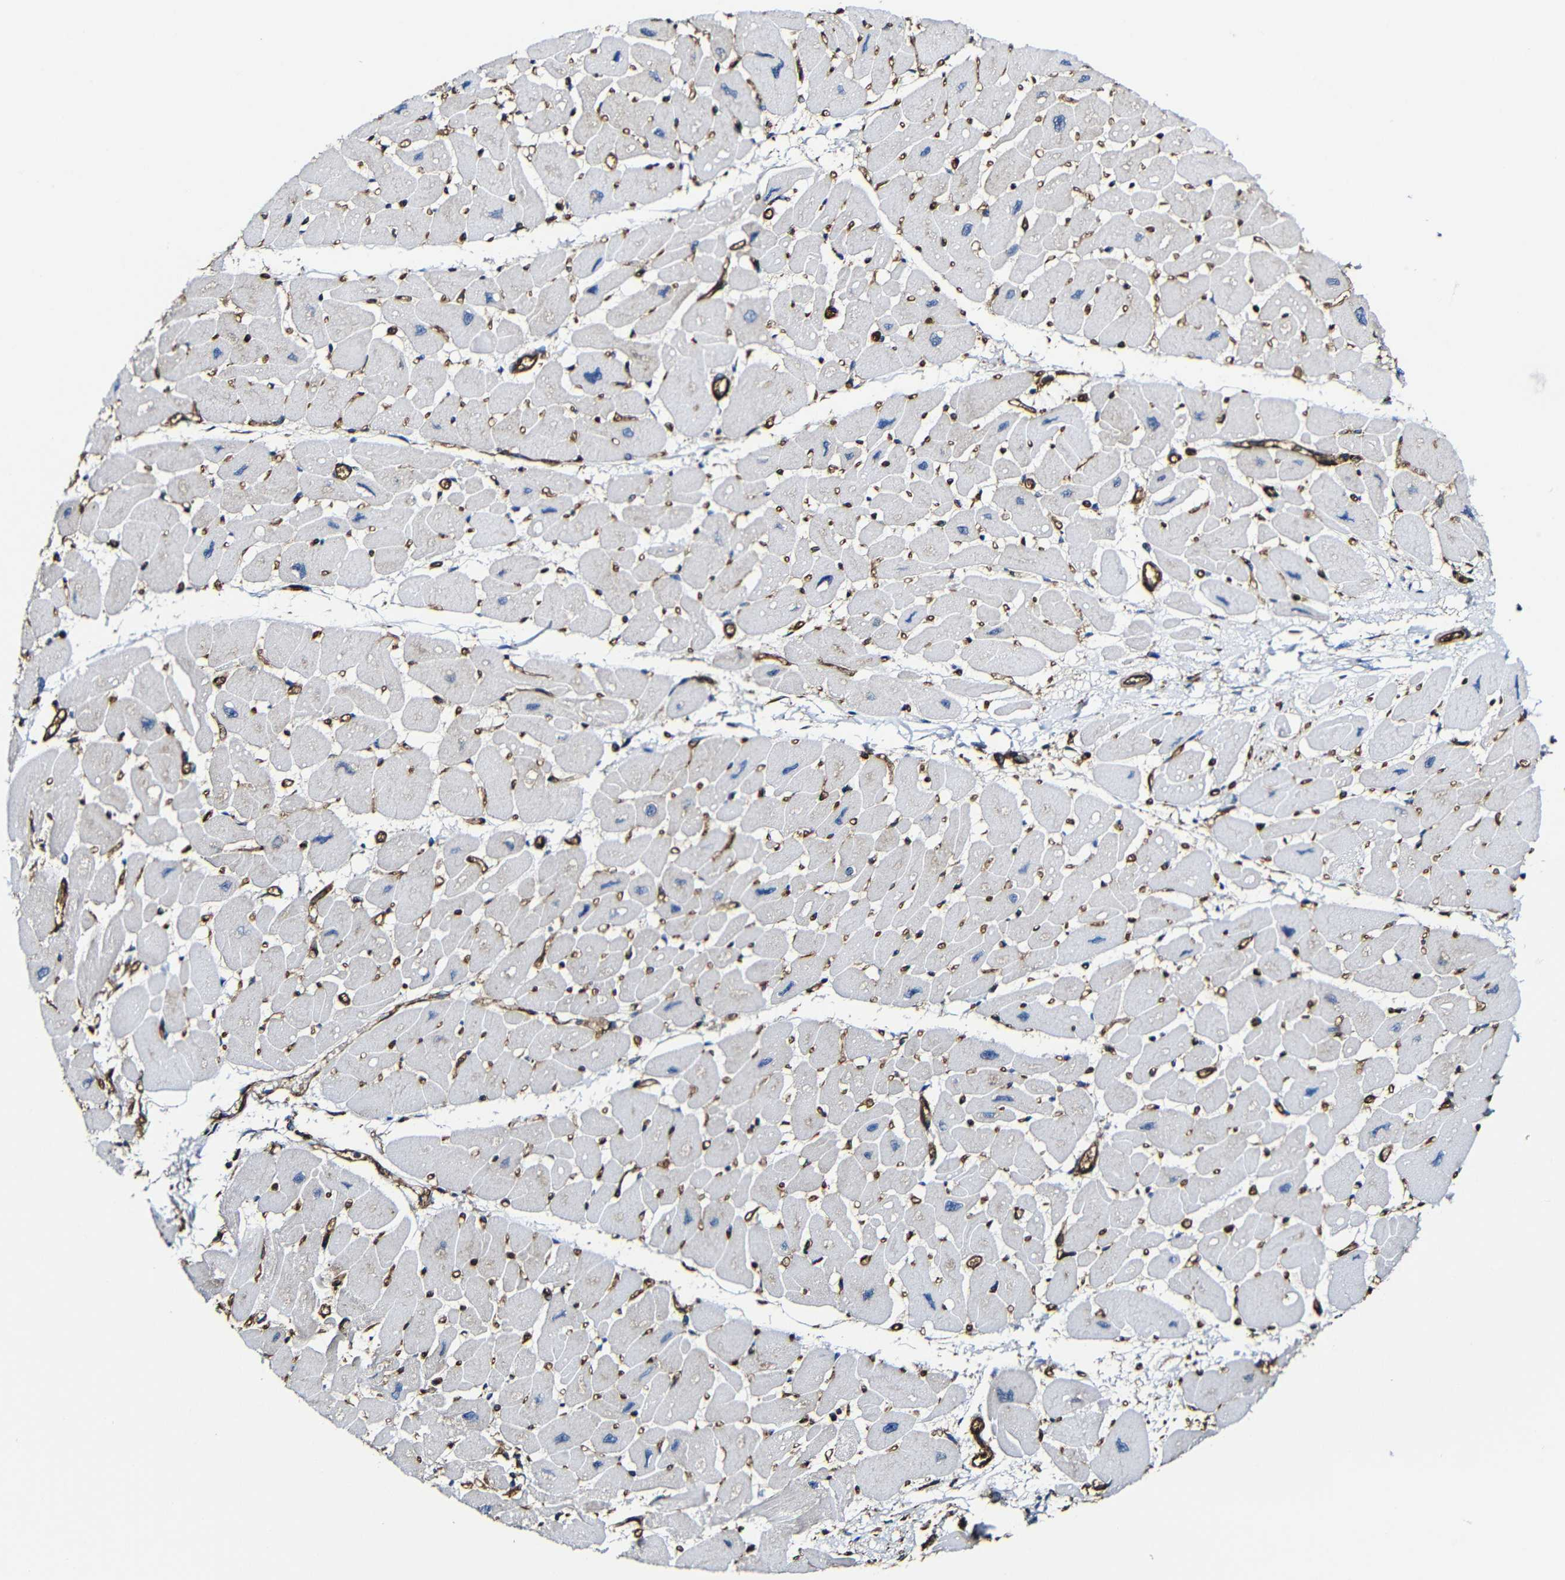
{"staining": {"intensity": "negative", "quantity": "none", "location": "none"}, "tissue": "heart muscle", "cell_type": "Cardiomyocytes", "image_type": "normal", "snomed": [{"axis": "morphology", "description": "Normal tissue, NOS"}, {"axis": "topography", "description": "Heart"}], "caption": "This is an IHC photomicrograph of unremarkable heart muscle. There is no staining in cardiomyocytes.", "gene": "MSN", "patient": {"sex": "female", "age": 54}}